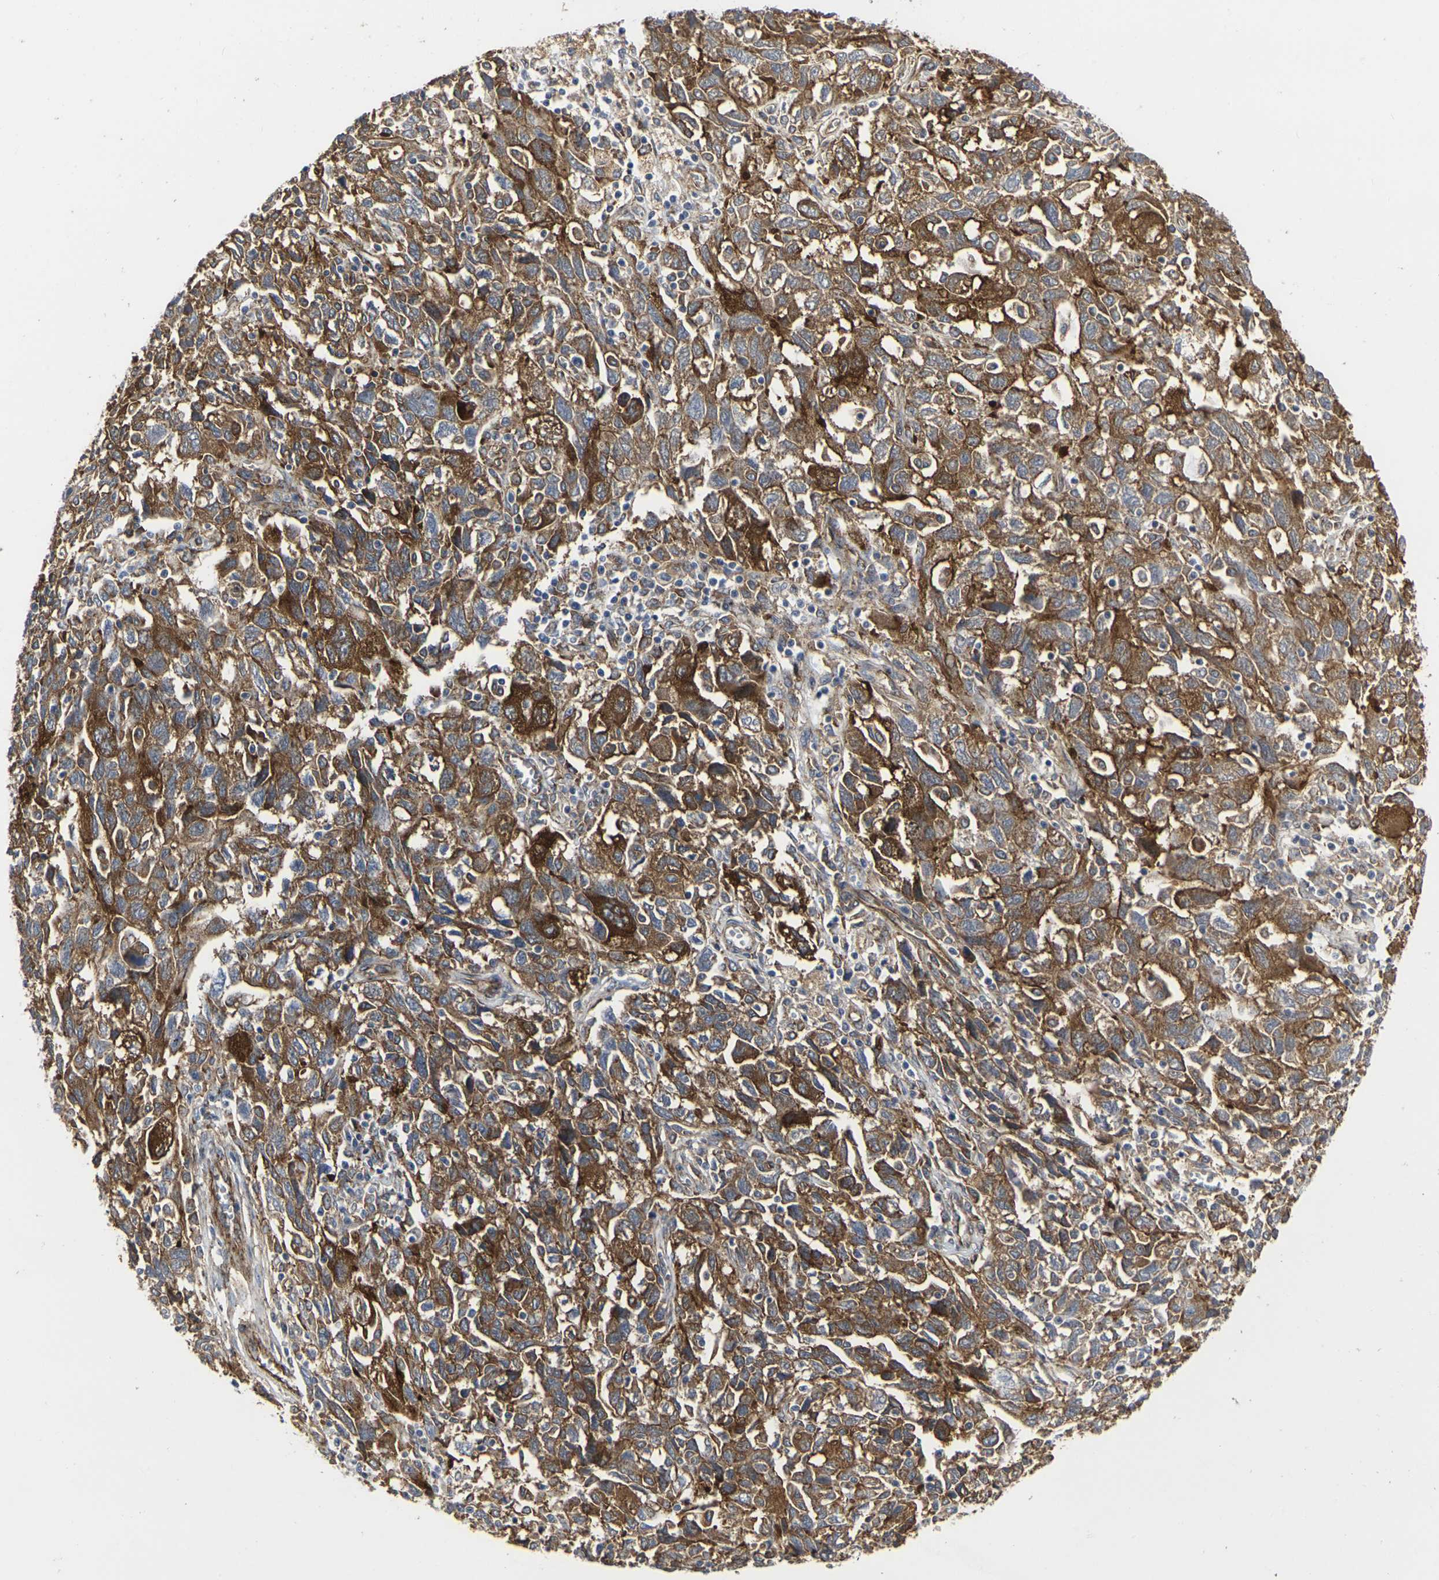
{"staining": {"intensity": "strong", "quantity": ">75%", "location": "cytoplasmic/membranous"}, "tissue": "ovarian cancer", "cell_type": "Tumor cells", "image_type": "cancer", "snomed": [{"axis": "morphology", "description": "Carcinoma, NOS"}, {"axis": "morphology", "description": "Cystadenocarcinoma, serous, NOS"}, {"axis": "topography", "description": "Ovary"}], "caption": "Strong cytoplasmic/membranous expression is seen in about >75% of tumor cells in ovarian carcinoma.", "gene": "MYOF", "patient": {"sex": "female", "age": 69}}